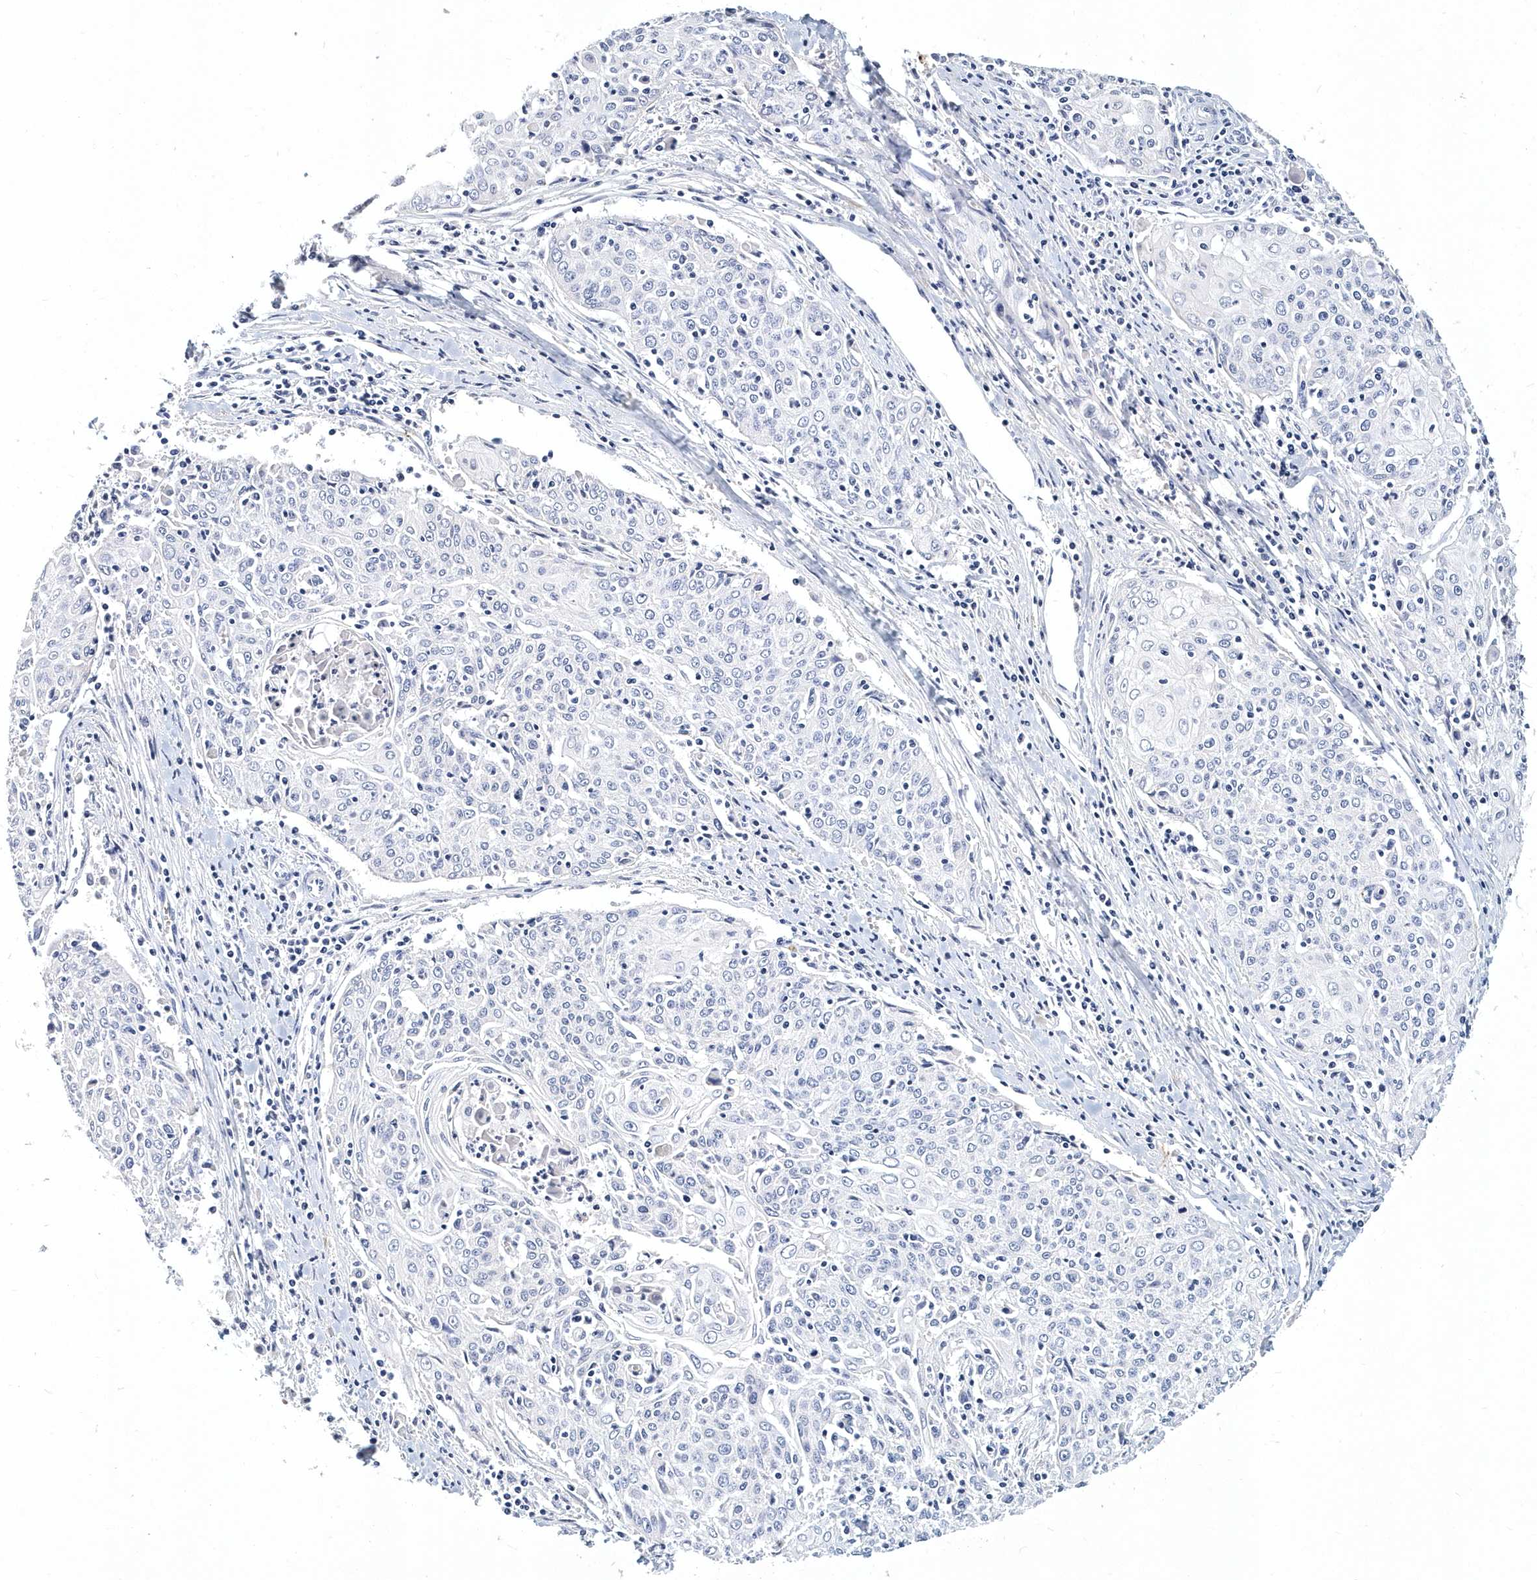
{"staining": {"intensity": "negative", "quantity": "none", "location": "none"}, "tissue": "cervical cancer", "cell_type": "Tumor cells", "image_type": "cancer", "snomed": [{"axis": "morphology", "description": "Squamous cell carcinoma, NOS"}, {"axis": "topography", "description": "Cervix"}], "caption": "Histopathology image shows no significant protein staining in tumor cells of cervical squamous cell carcinoma. (DAB (3,3'-diaminobenzidine) IHC, high magnification).", "gene": "ITGA2B", "patient": {"sex": "female", "age": 48}}